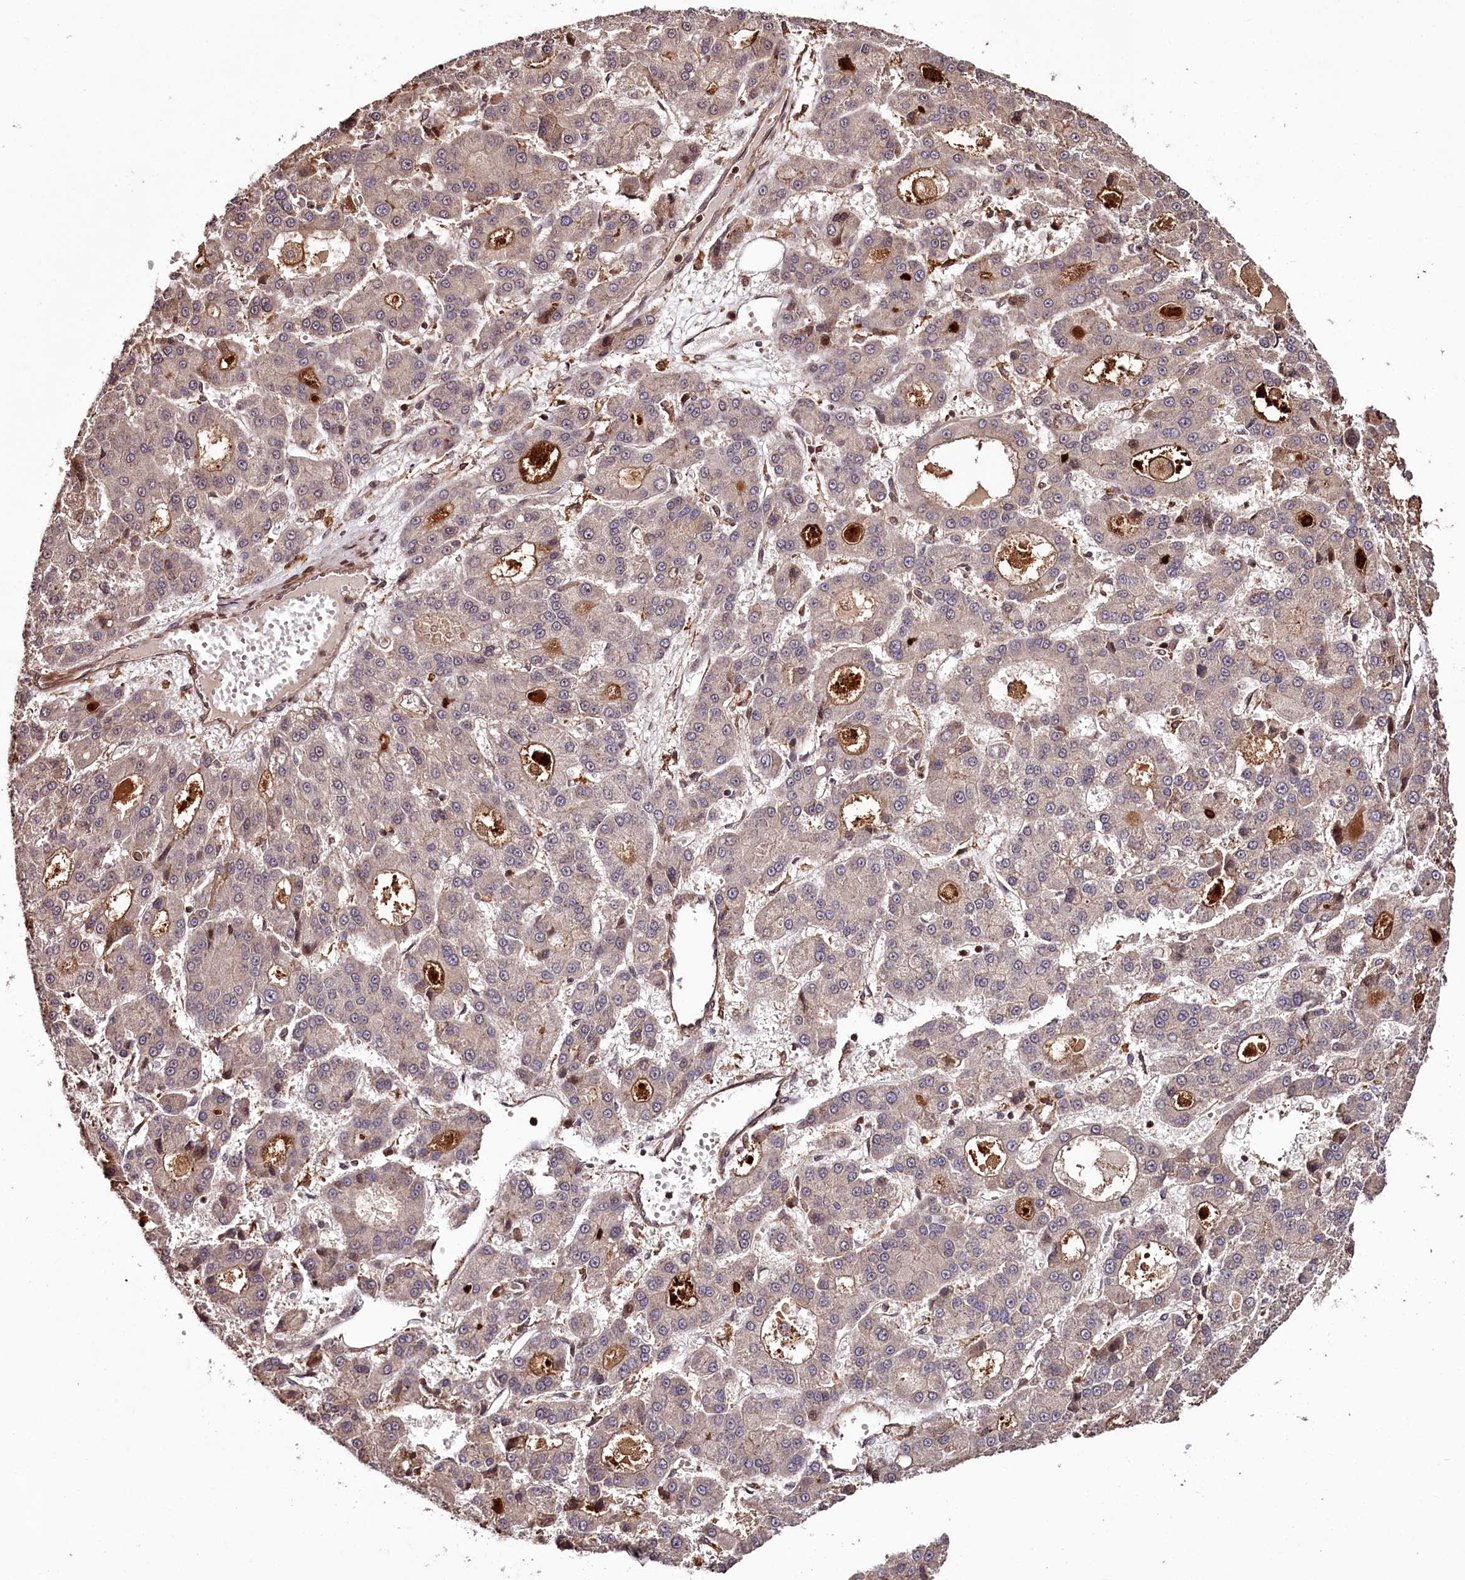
{"staining": {"intensity": "moderate", "quantity": "<25%", "location": "cytoplasmic/membranous"}, "tissue": "liver cancer", "cell_type": "Tumor cells", "image_type": "cancer", "snomed": [{"axis": "morphology", "description": "Carcinoma, Hepatocellular, NOS"}, {"axis": "topography", "description": "Liver"}], "caption": "Liver cancer tissue reveals moderate cytoplasmic/membranous staining in about <25% of tumor cells", "gene": "KIF14", "patient": {"sex": "male", "age": 70}}